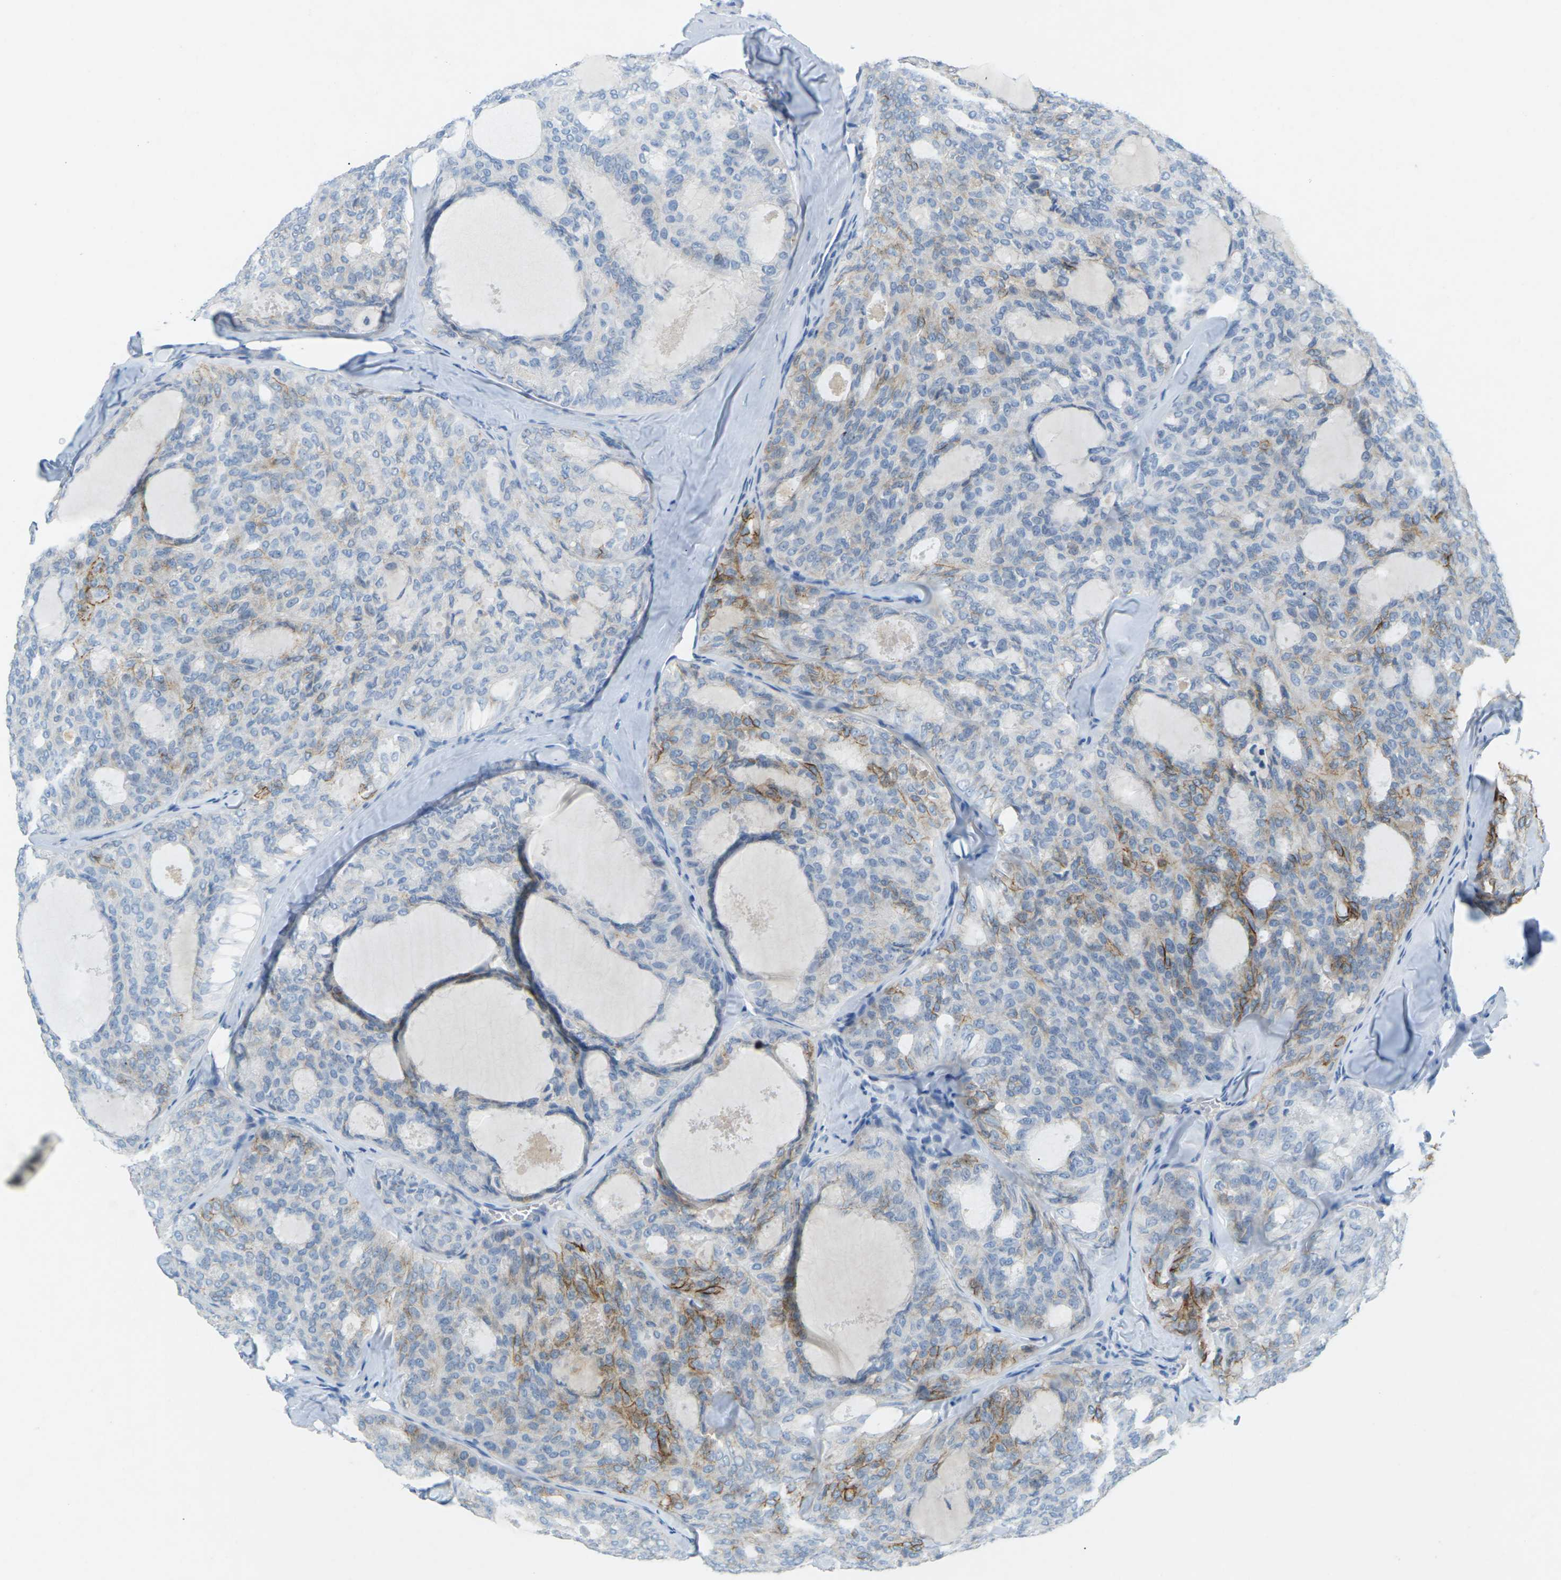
{"staining": {"intensity": "moderate", "quantity": "25%-75%", "location": "cytoplasmic/membranous"}, "tissue": "thyroid cancer", "cell_type": "Tumor cells", "image_type": "cancer", "snomed": [{"axis": "morphology", "description": "Follicular adenoma carcinoma, NOS"}, {"axis": "topography", "description": "Thyroid gland"}], "caption": "Brown immunohistochemical staining in human thyroid cancer (follicular adenoma carcinoma) displays moderate cytoplasmic/membranous positivity in about 25%-75% of tumor cells.", "gene": "CDH16", "patient": {"sex": "male", "age": 75}}